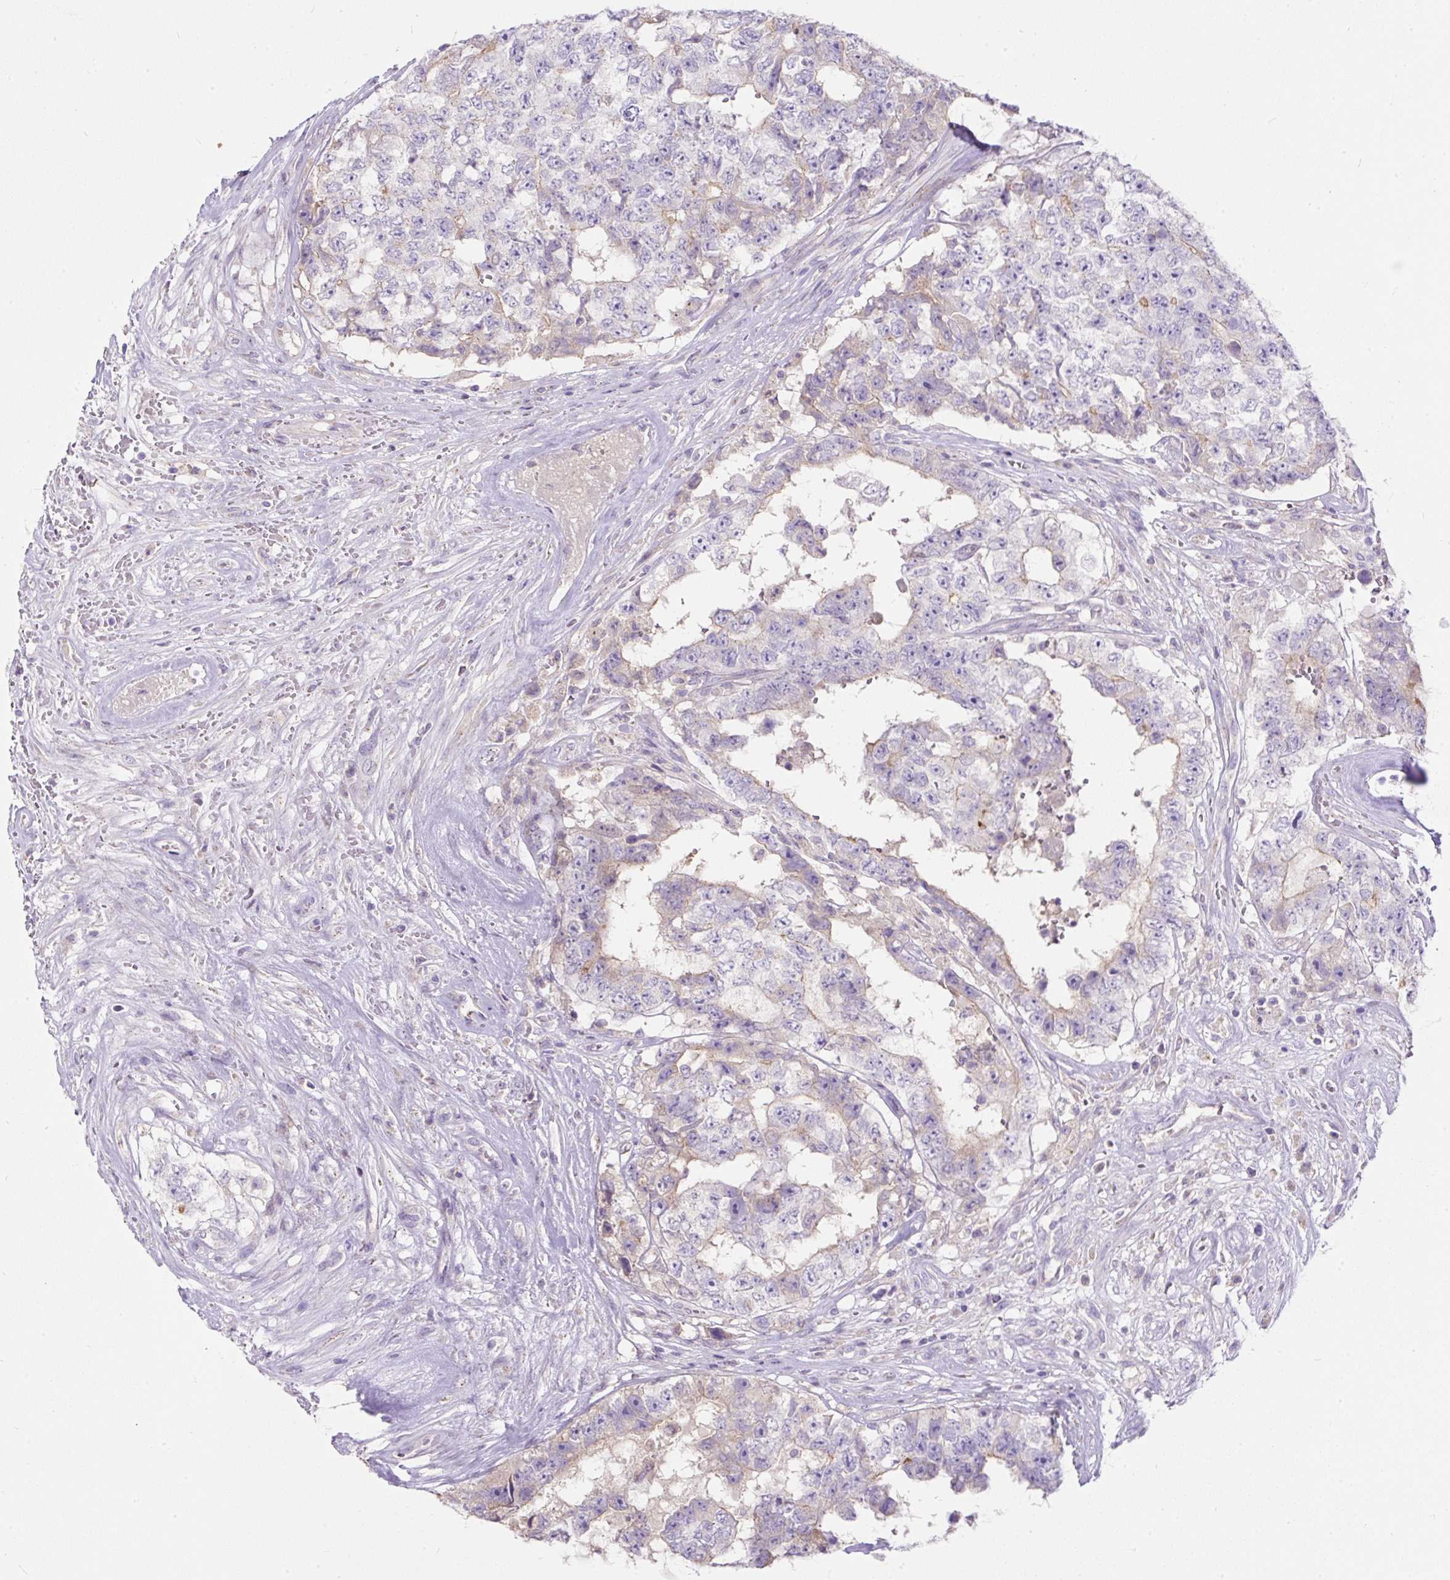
{"staining": {"intensity": "weak", "quantity": "<25%", "location": "cytoplasmic/membranous"}, "tissue": "testis cancer", "cell_type": "Tumor cells", "image_type": "cancer", "snomed": [{"axis": "morphology", "description": "Normal tissue, NOS"}, {"axis": "morphology", "description": "Carcinoma, Embryonal, NOS"}, {"axis": "topography", "description": "Testis"}, {"axis": "topography", "description": "Epididymis"}], "caption": "IHC of testis cancer reveals no positivity in tumor cells.", "gene": "SUSD5", "patient": {"sex": "male", "age": 25}}